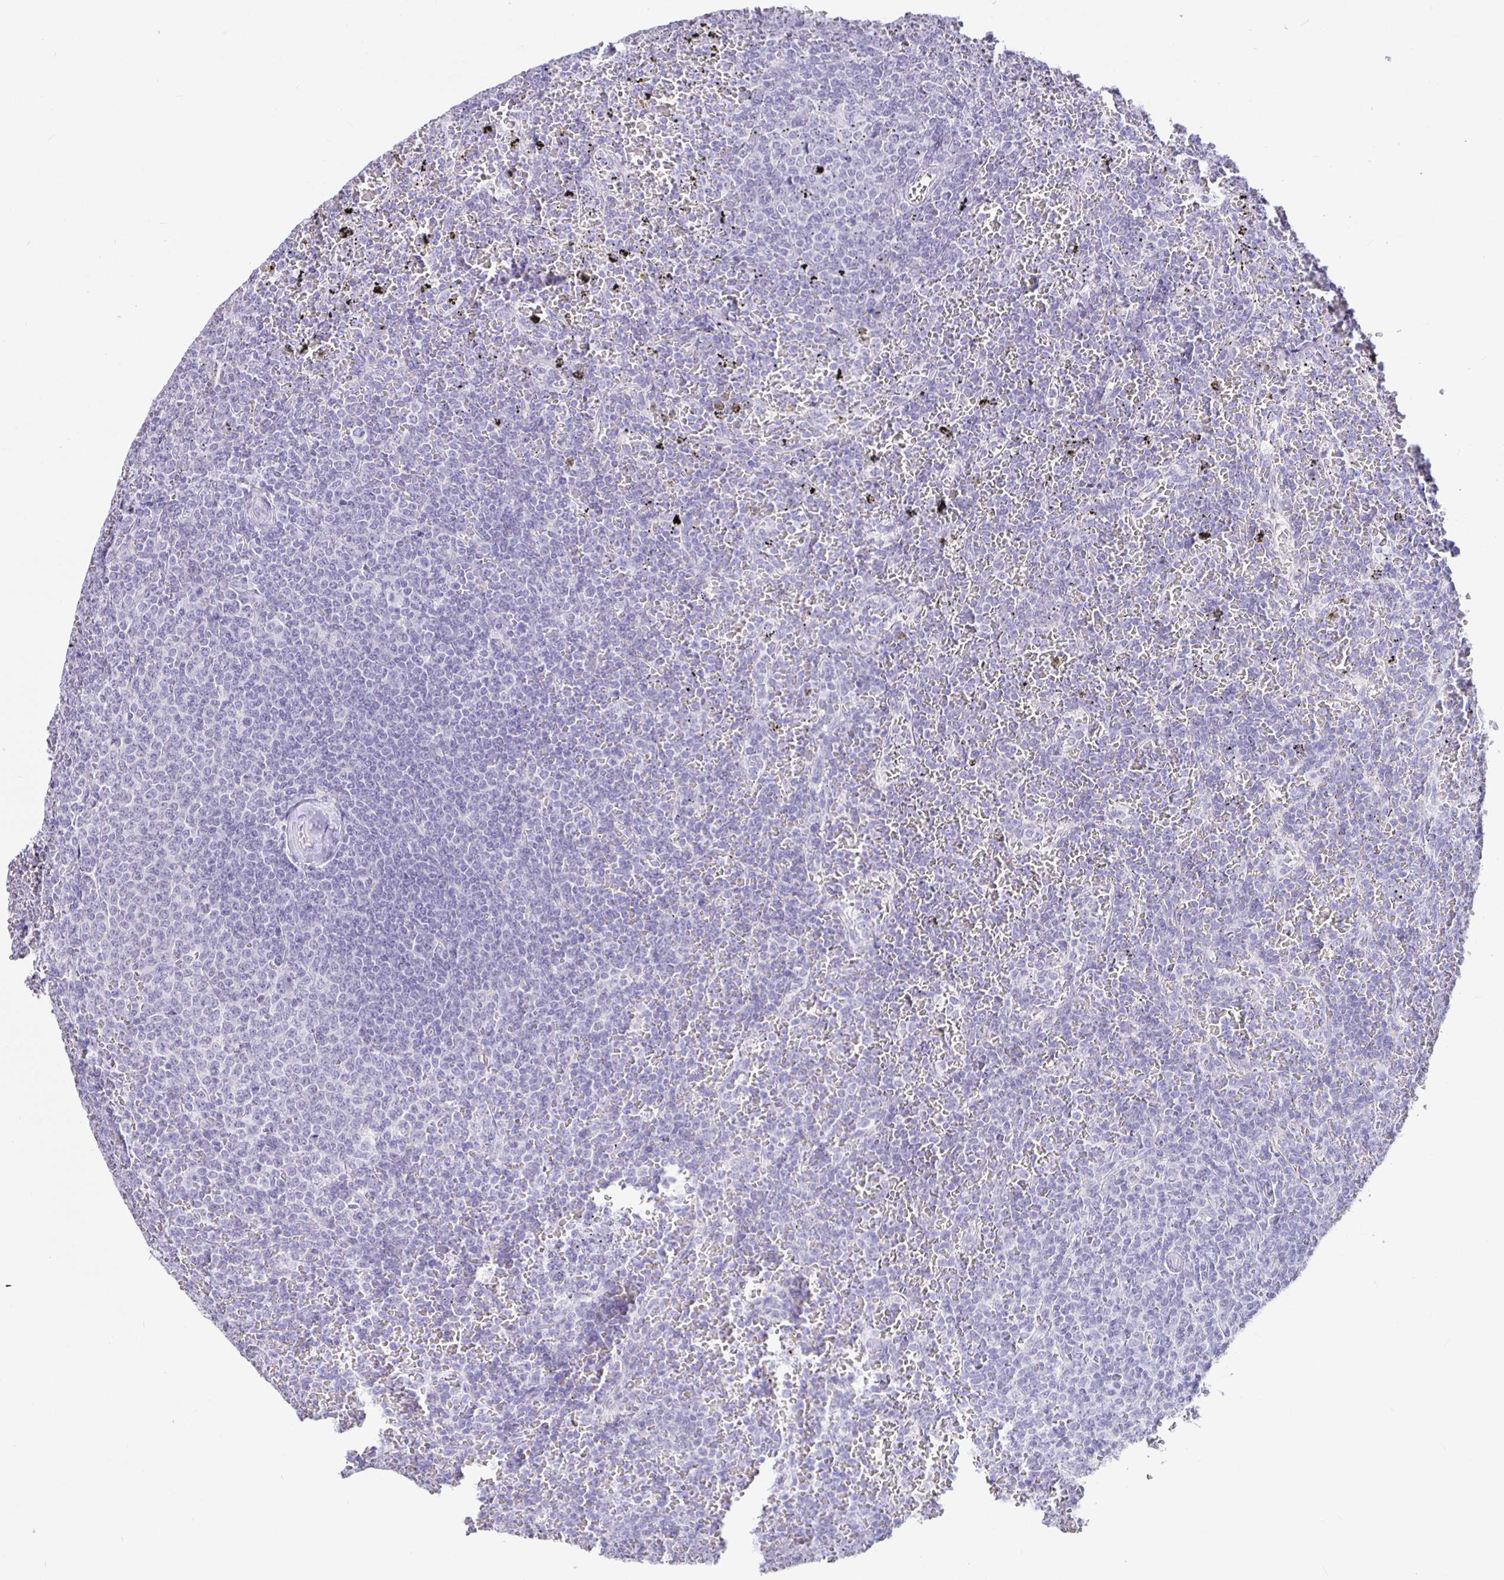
{"staining": {"intensity": "negative", "quantity": "none", "location": "none"}, "tissue": "lymphoma", "cell_type": "Tumor cells", "image_type": "cancer", "snomed": [{"axis": "morphology", "description": "Malignant lymphoma, non-Hodgkin's type, Low grade"}, {"axis": "topography", "description": "Spleen"}], "caption": "A photomicrograph of low-grade malignant lymphoma, non-Hodgkin's type stained for a protein displays no brown staining in tumor cells.", "gene": "TPTE", "patient": {"sex": "female", "age": 77}}